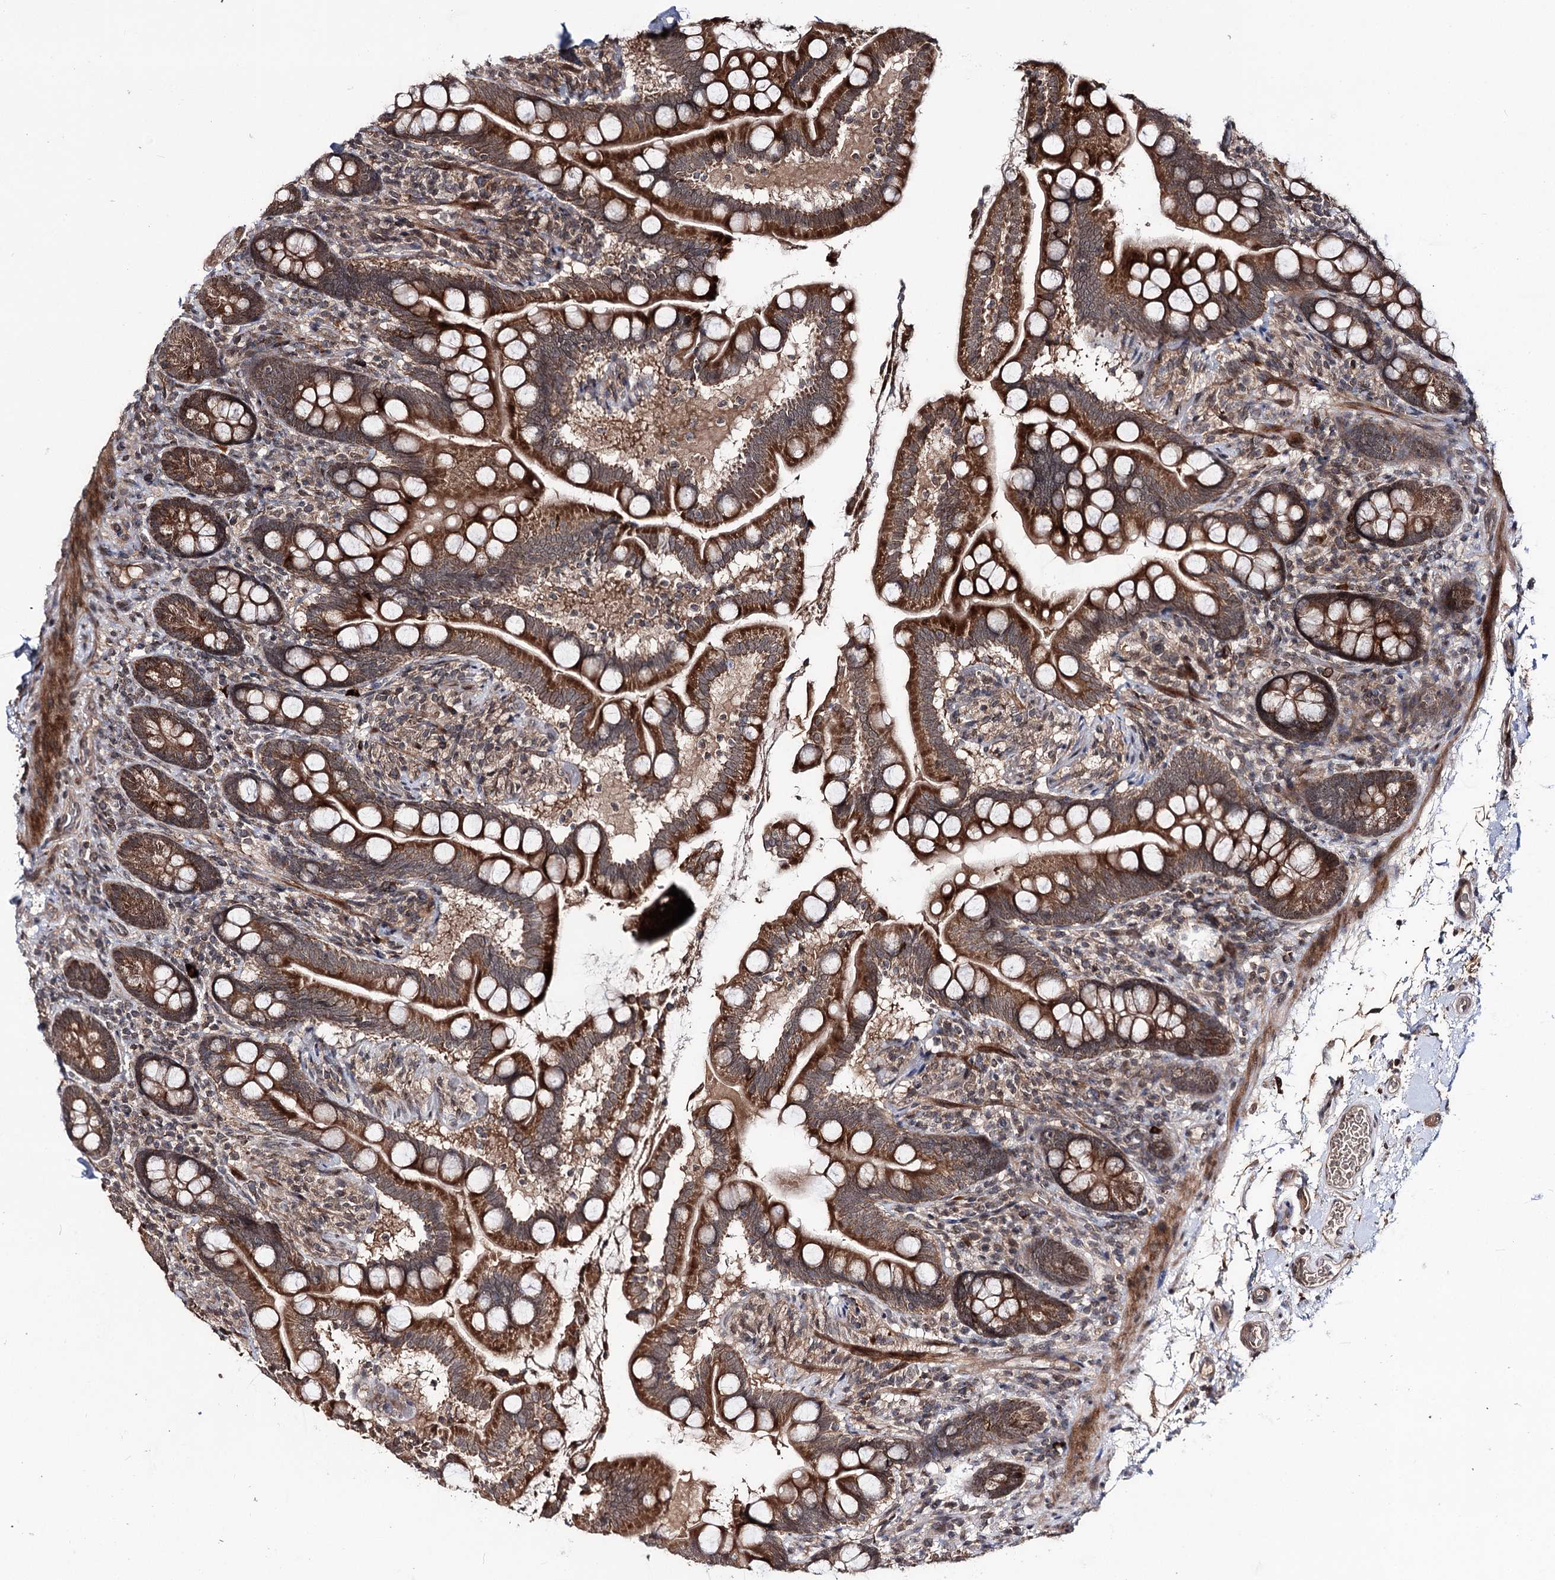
{"staining": {"intensity": "strong", "quantity": ">75%", "location": "cytoplasmic/membranous"}, "tissue": "small intestine", "cell_type": "Glandular cells", "image_type": "normal", "snomed": [{"axis": "morphology", "description": "Normal tissue, NOS"}, {"axis": "topography", "description": "Small intestine"}], "caption": "IHC of unremarkable small intestine exhibits high levels of strong cytoplasmic/membranous expression in approximately >75% of glandular cells.", "gene": "FAM53B", "patient": {"sex": "female", "age": 64}}